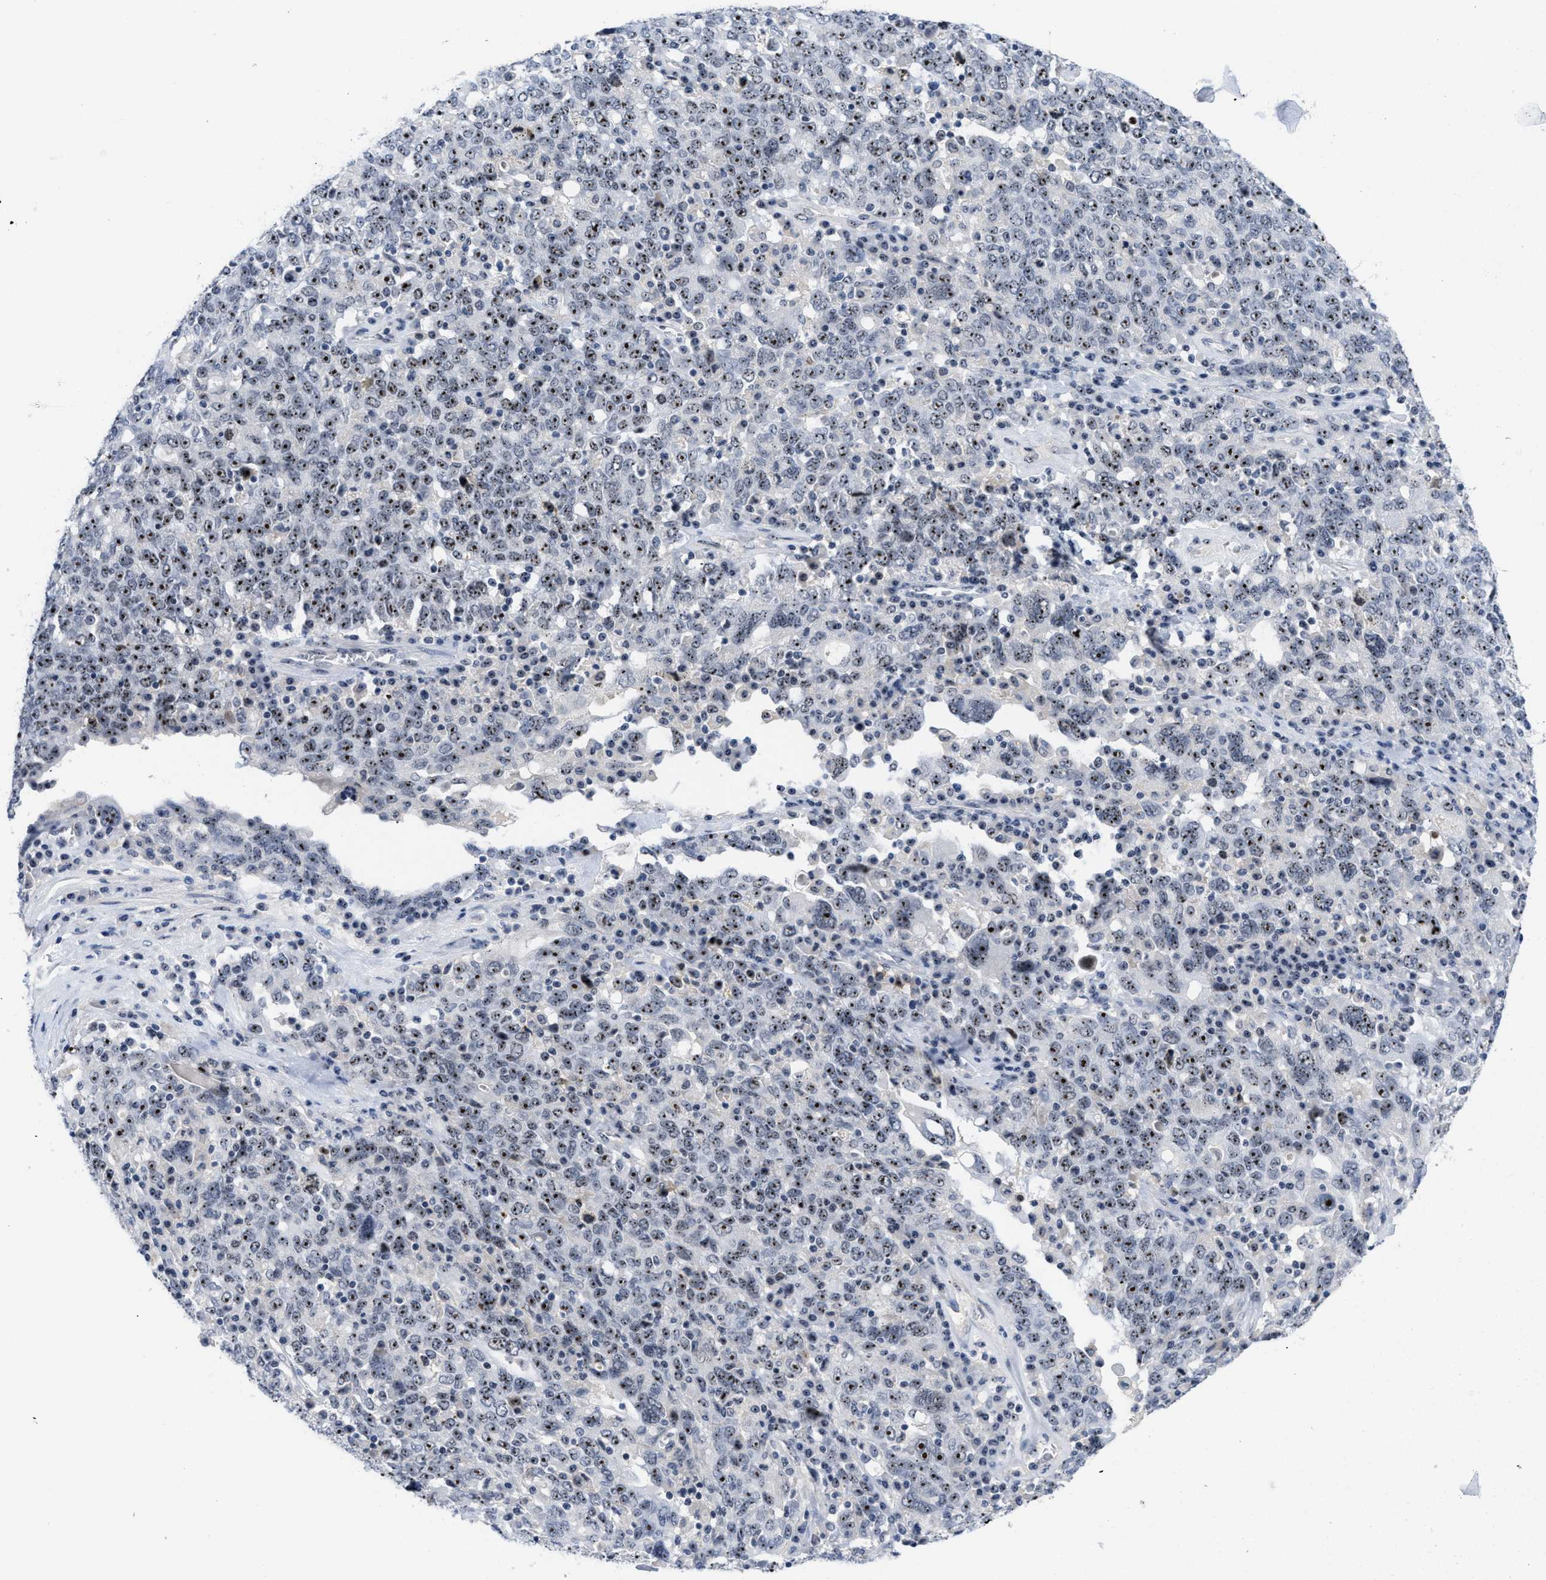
{"staining": {"intensity": "moderate", "quantity": ">75%", "location": "nuclear"}, "tissue": "ovarian cancer", "cell_type": "Tumor cells", "image_type": "cancer", "snomed": [{"axis": "morphology", "description": "Carcinoma, endometroid"}, {"axis": "topography", "description": "Ovary"}], "caption": "The micrograph exhibits staining of ovarian cancer, revealing moderate nuclear protein staining (brown color) within tumor cells.", "gene": "NOP58", "patient": {"sex": "female", "age": 62}}